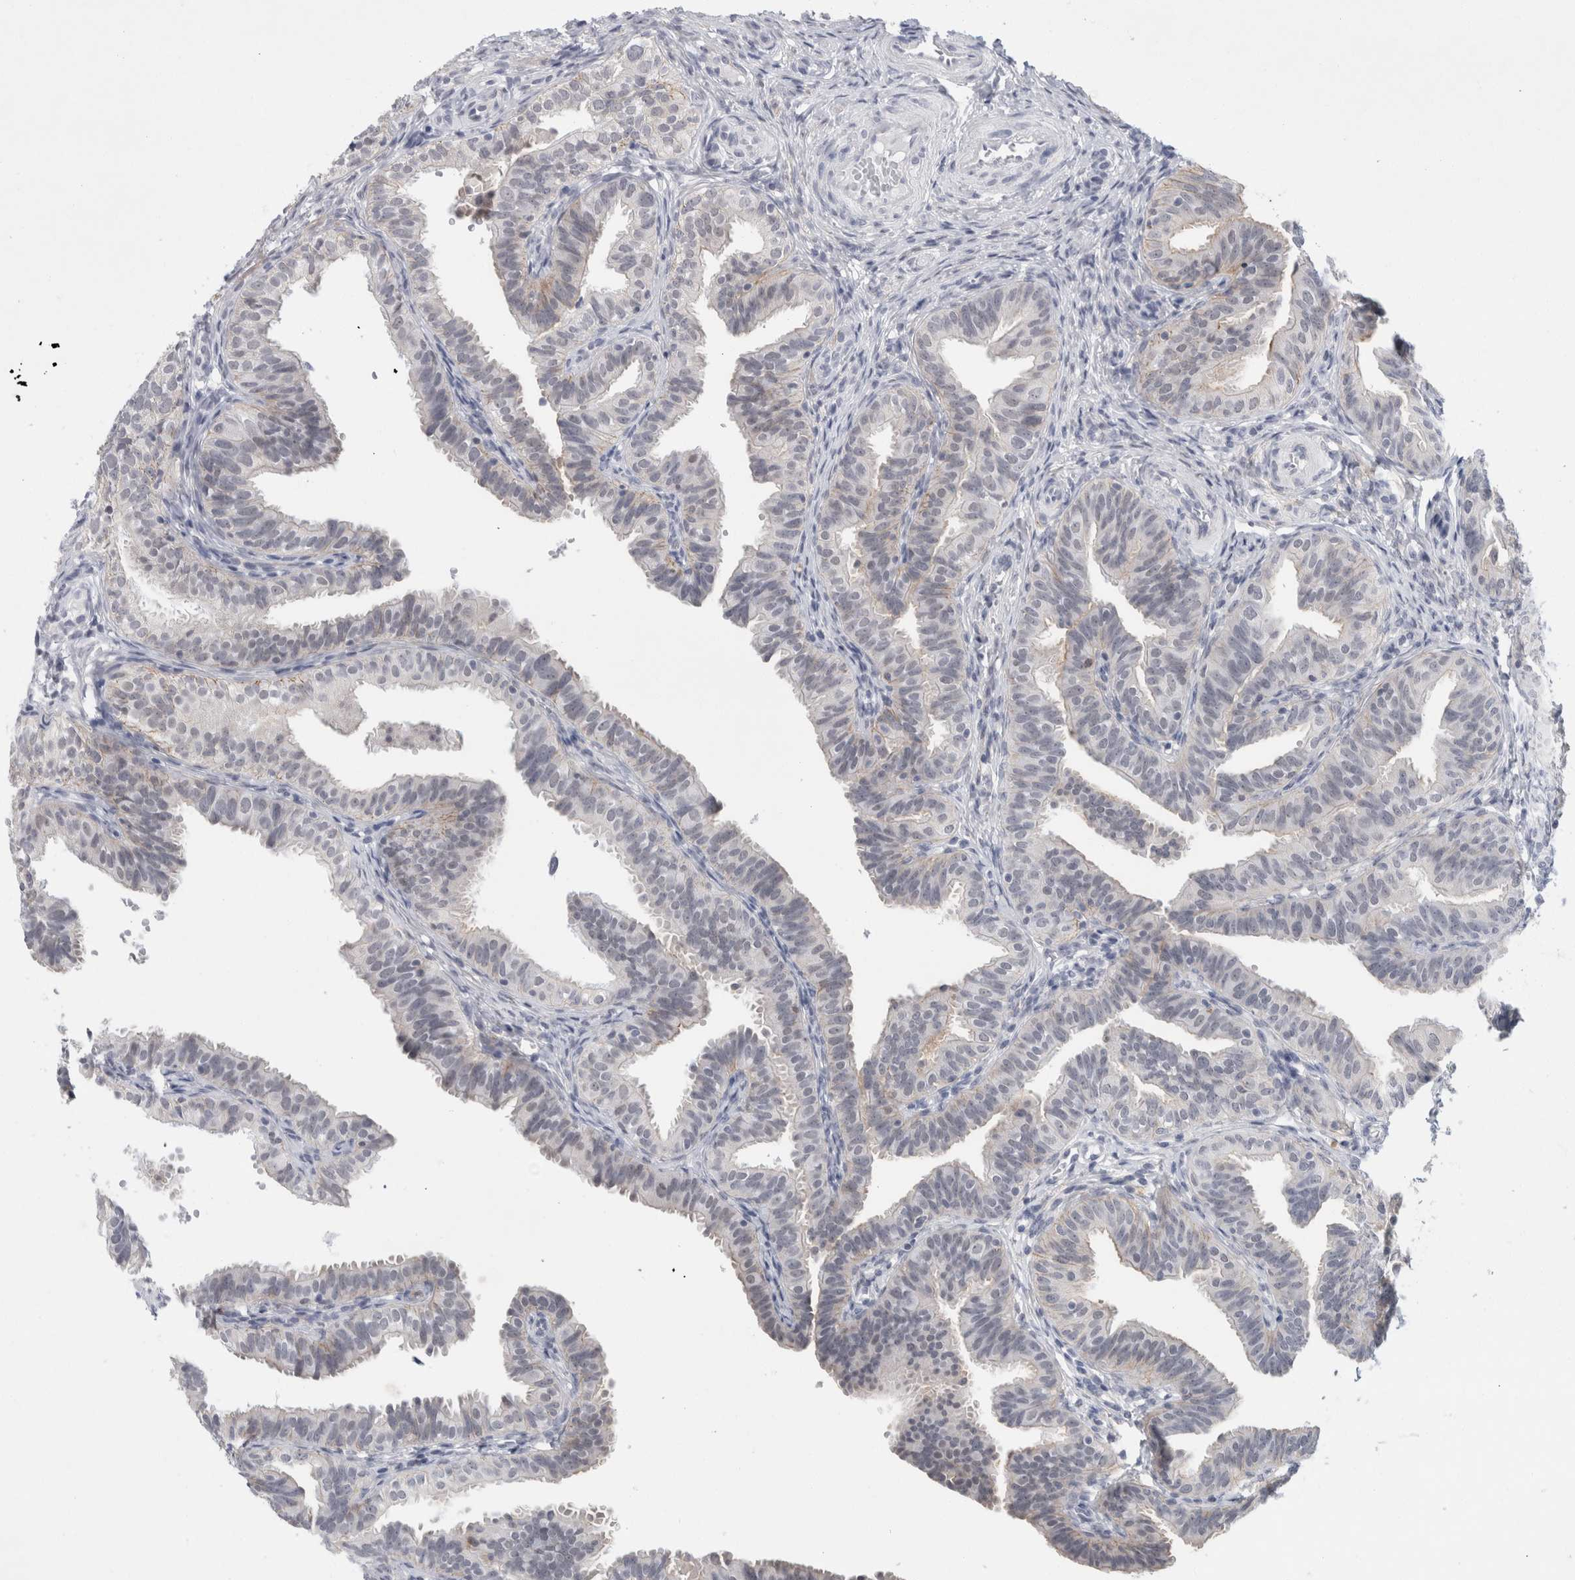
{"staining": {"intensity": "weak", "quantity": "<25%", "location": "cytoplasmic/membranous"}, "tissue": "fallopian tube", "cell_type": "Glandular cells", "image_type": "normal", "snomed": [{"axis": "morphology", "description": "Normal tissue, NOS"}, {"axis": "topography", "description": "Fallopian tube"}], "caption": "Fallopian tube was stained to show a protein in brown. There is no significant expression in glandular cells. (DAB IHC, high magnification).", "gene": "NIPA1", "patient": {"sex": "female", "age": 35}}